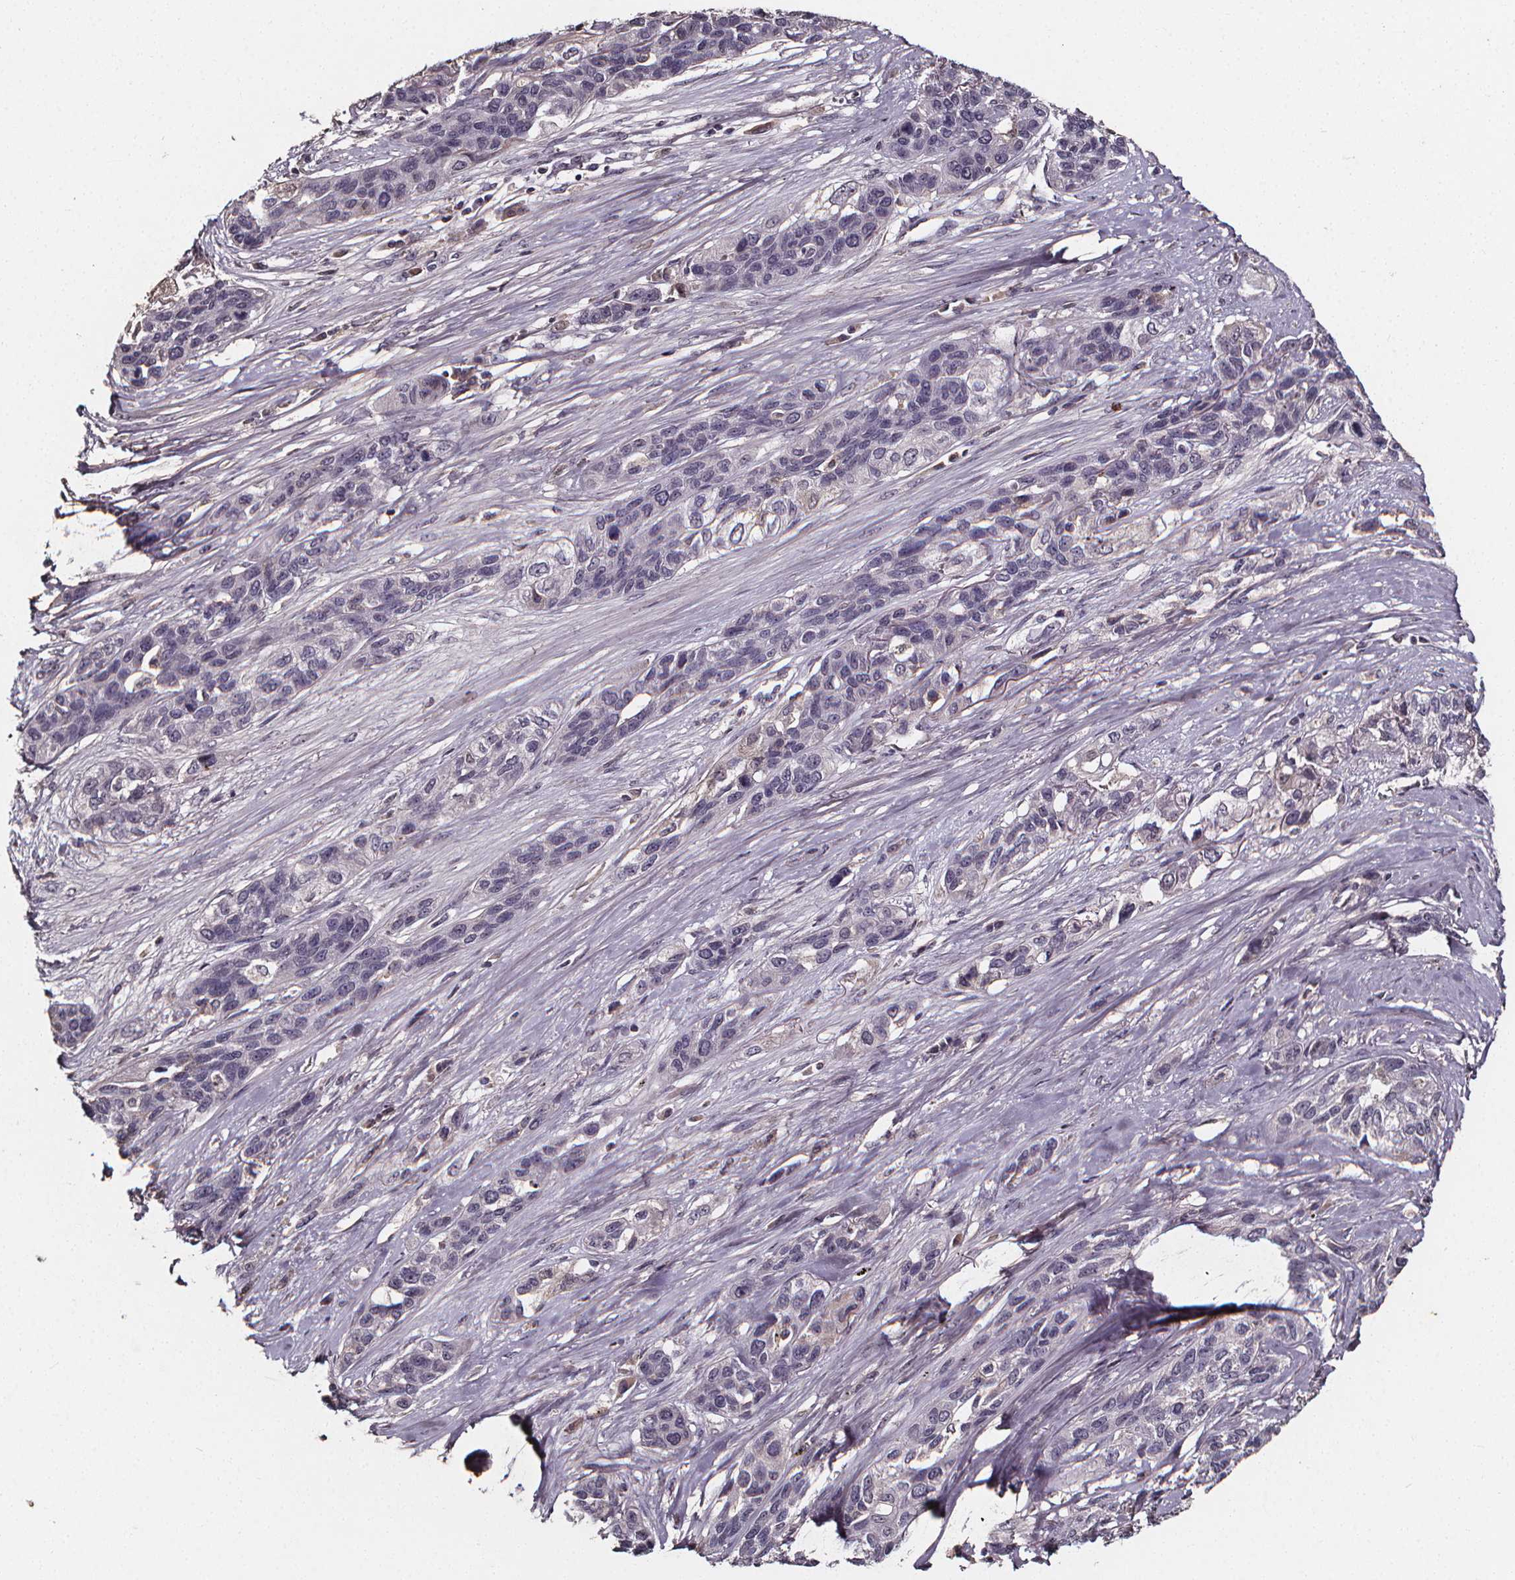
{"staining": {"intensity": "negative", "quantity": "none", "location": "none"}, "tissue": "lung cancer", "cell_type": "Tumor cells", "image_type": "cancer", "snomed": [{"axis": "morphology", "description": "Squamous cell carcinoma, NOS"}, {"axis": "topography", "description": "Lung"}], "caption": "Immunohistochemistry histopathology image of lung cancer (squamous cell carcinoma) stained for a protein (brown), which displays no staining in tumor cells.", "gene": "SPAG8", "patient": {"sex": "female", "age": 70}}